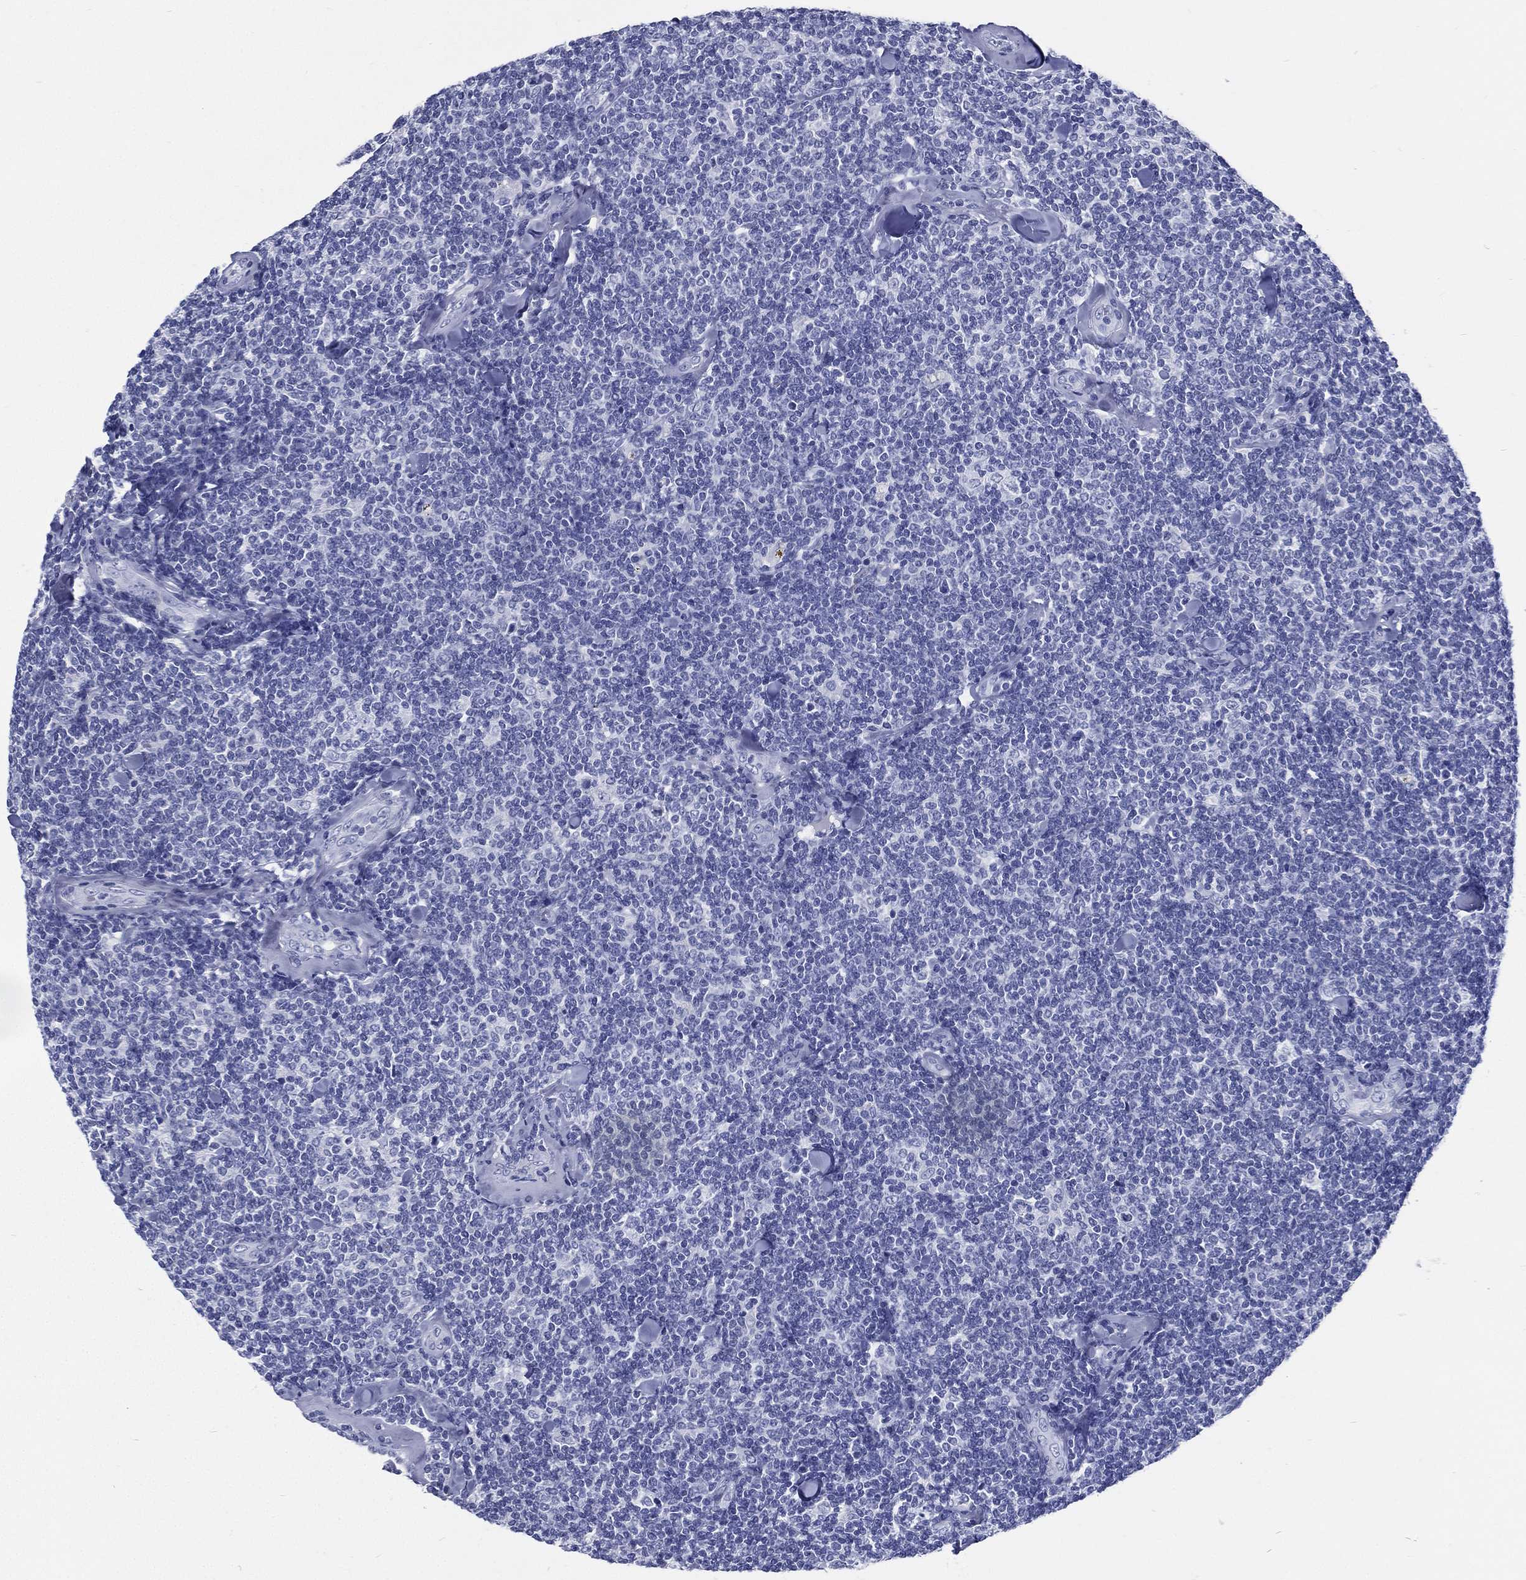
{"staining": {"intensity": "negative", "quantity": "none", "location": "none"}, "tissue": "lymphoma", "cell_type": "Tumor cells", "image_type": "cancer", "snomed": [{"axis": "morphology", "description": "Malignant lymphoma, non-Hodgkin's type, Low grade"}, {"axis": "topography", "description": "Lymph node"}], "caption": "Immunohistochemistry (IHC) histopathology image of human lymphoma stained for a protein (brown), which shows no positivity in tumor cells.", "gene": "RSPH4A", "patient": {"sex": "female", "age": 56}}